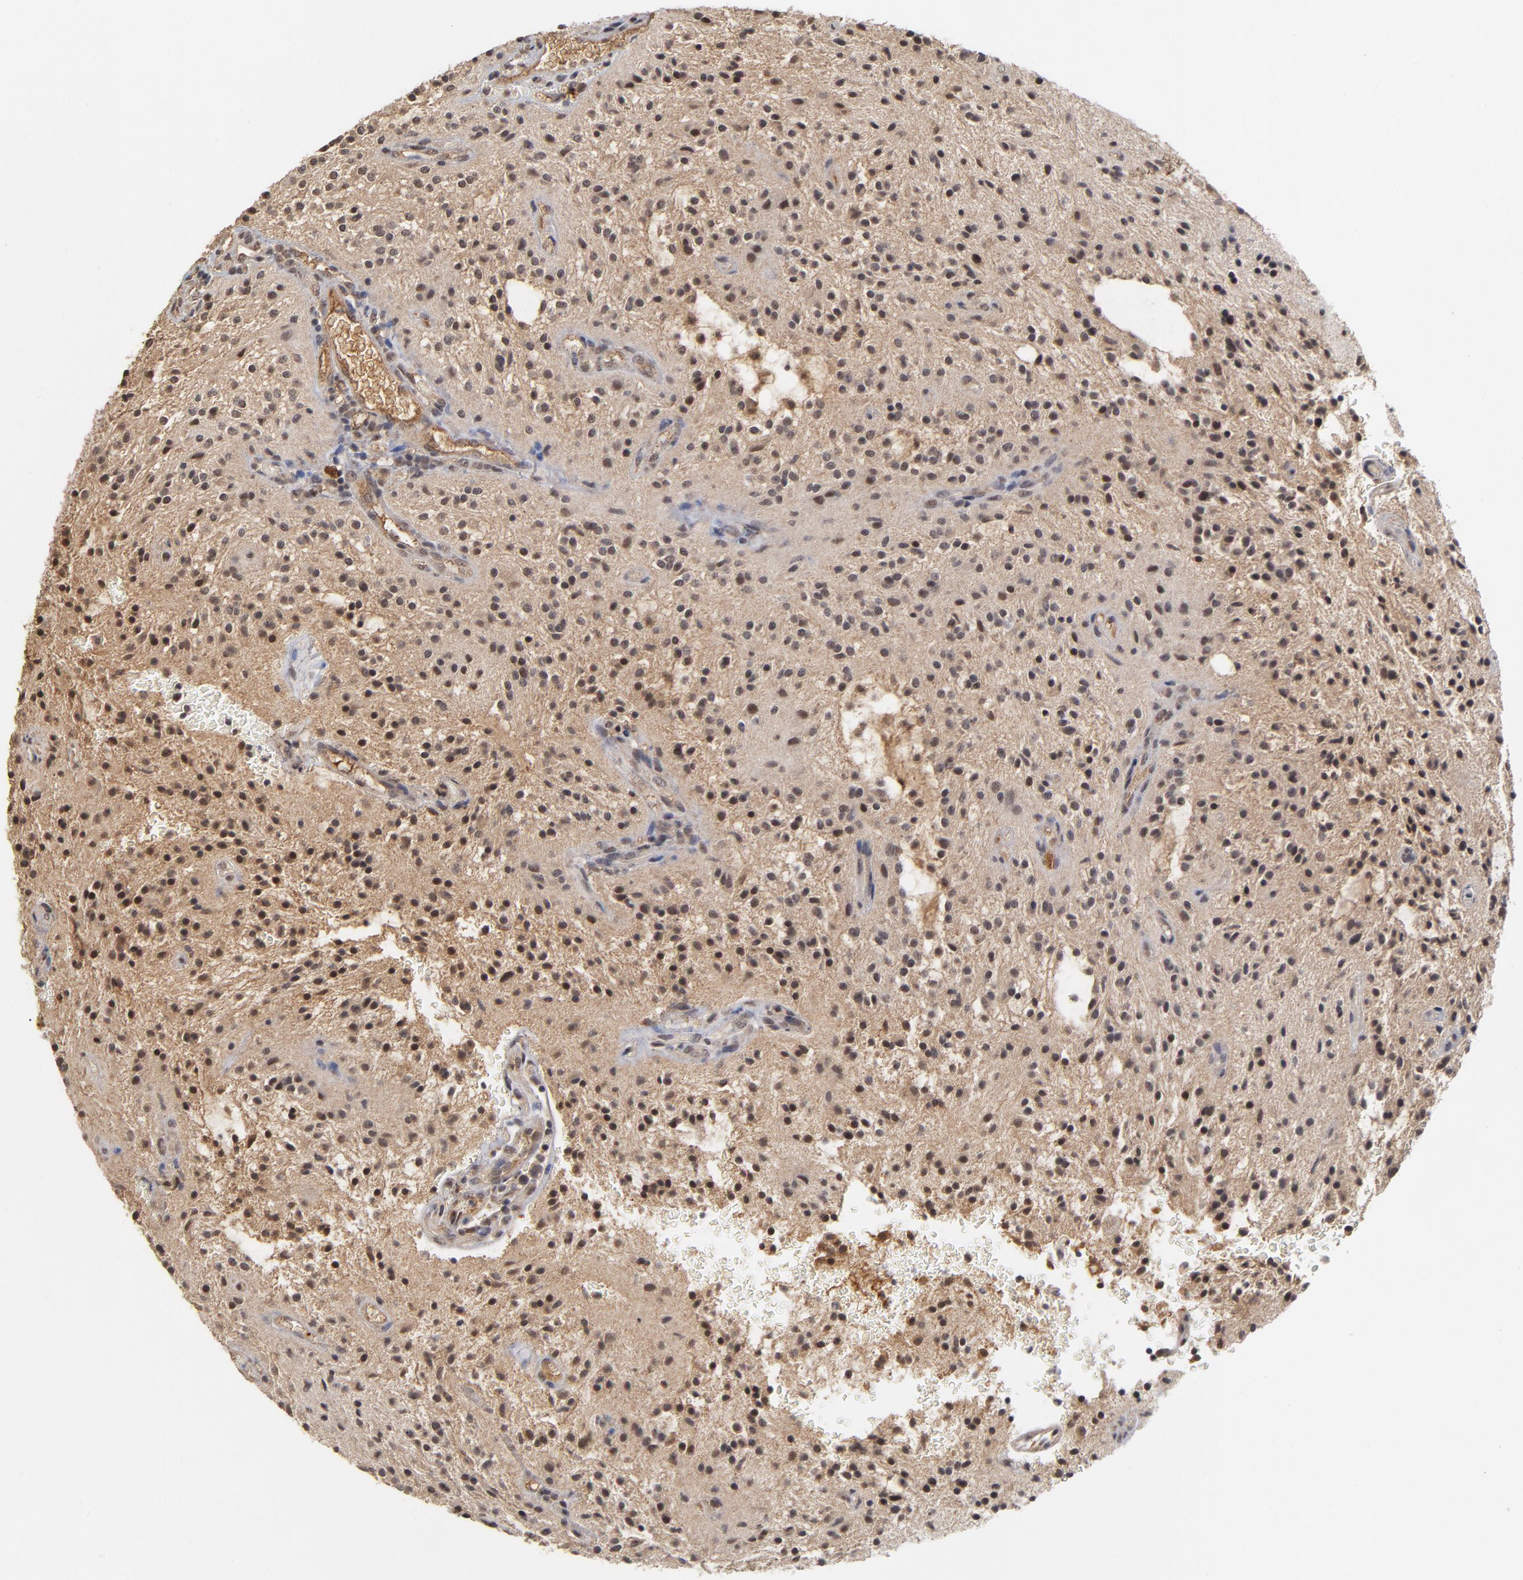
{"staining": {"intensity": "negative", "quantity": "none", "location": "none"}, "tissue": "glioma", "cell_type": "Tumor cells", "image_type": "cancer", "snomed": [{"axis": "morphology", "description": "Glioma, malignant, NOS"}, {"axis": "topography", "description": "Cerebellum"}], "caption": "Tumor cells show no significant protein expression in glioma (malignant).", "gene": "WSB1", "patient": {"sex": "female", "age": 10}}